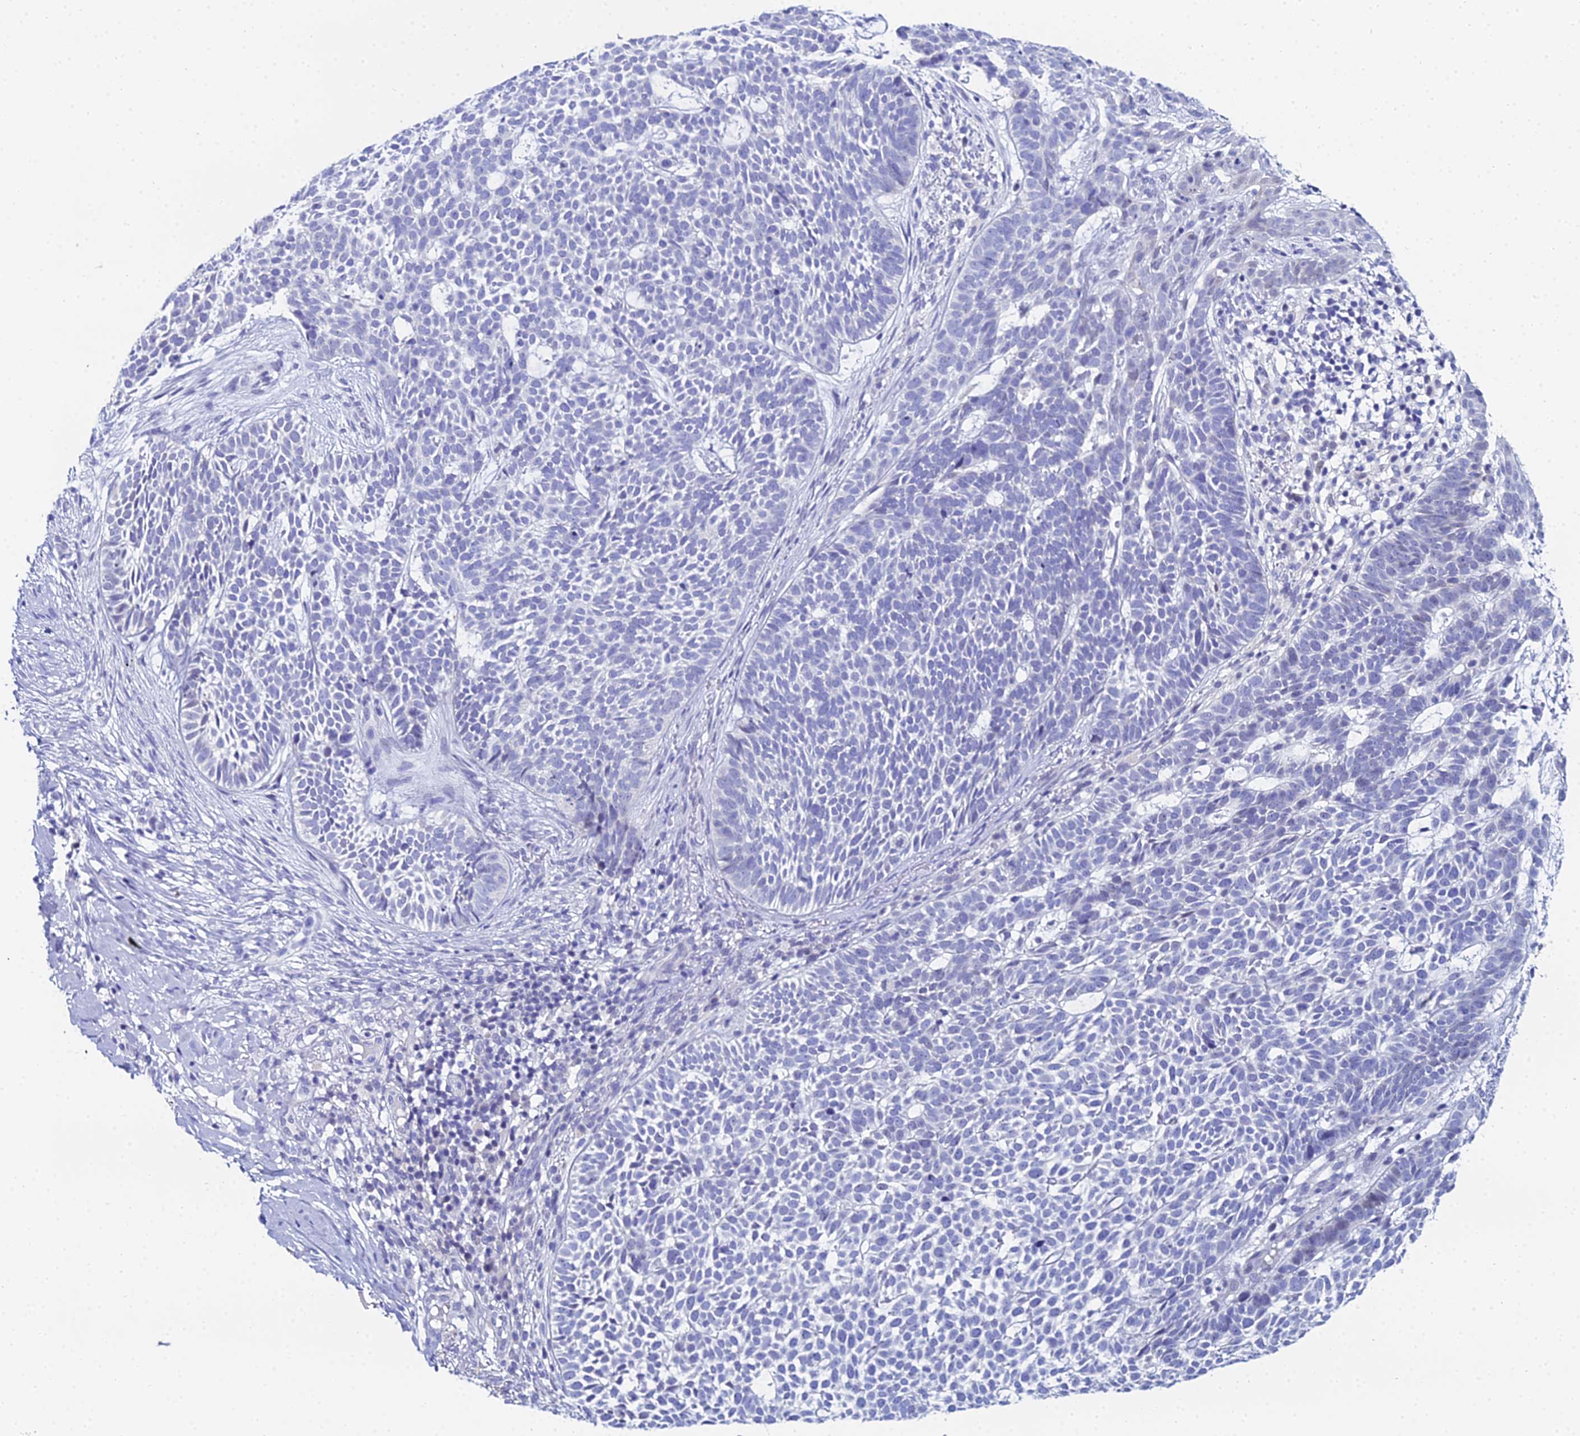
{"staining": {"intensity": "negative", "quantity": "none", "location": "none"}, "tissue": "skin cancer", "cell_type": "Tumor cells", "image_type": "cancer", "snomed": [{"axis": "morphology", "description": "Basal cell carcinoma"}, {"axis": "topography", "description": "Skin"}], "caption": "IHC image of skin cancer stained for a protein (brown), which demonstrates no staining in tumor cells. (DAB (3,3'-diaminobenzidine) immunohistochemistry (IHC) with hematoxylin counter stain).", "gene": "OCM", "patient": {"sex": "female", "age": 78}}